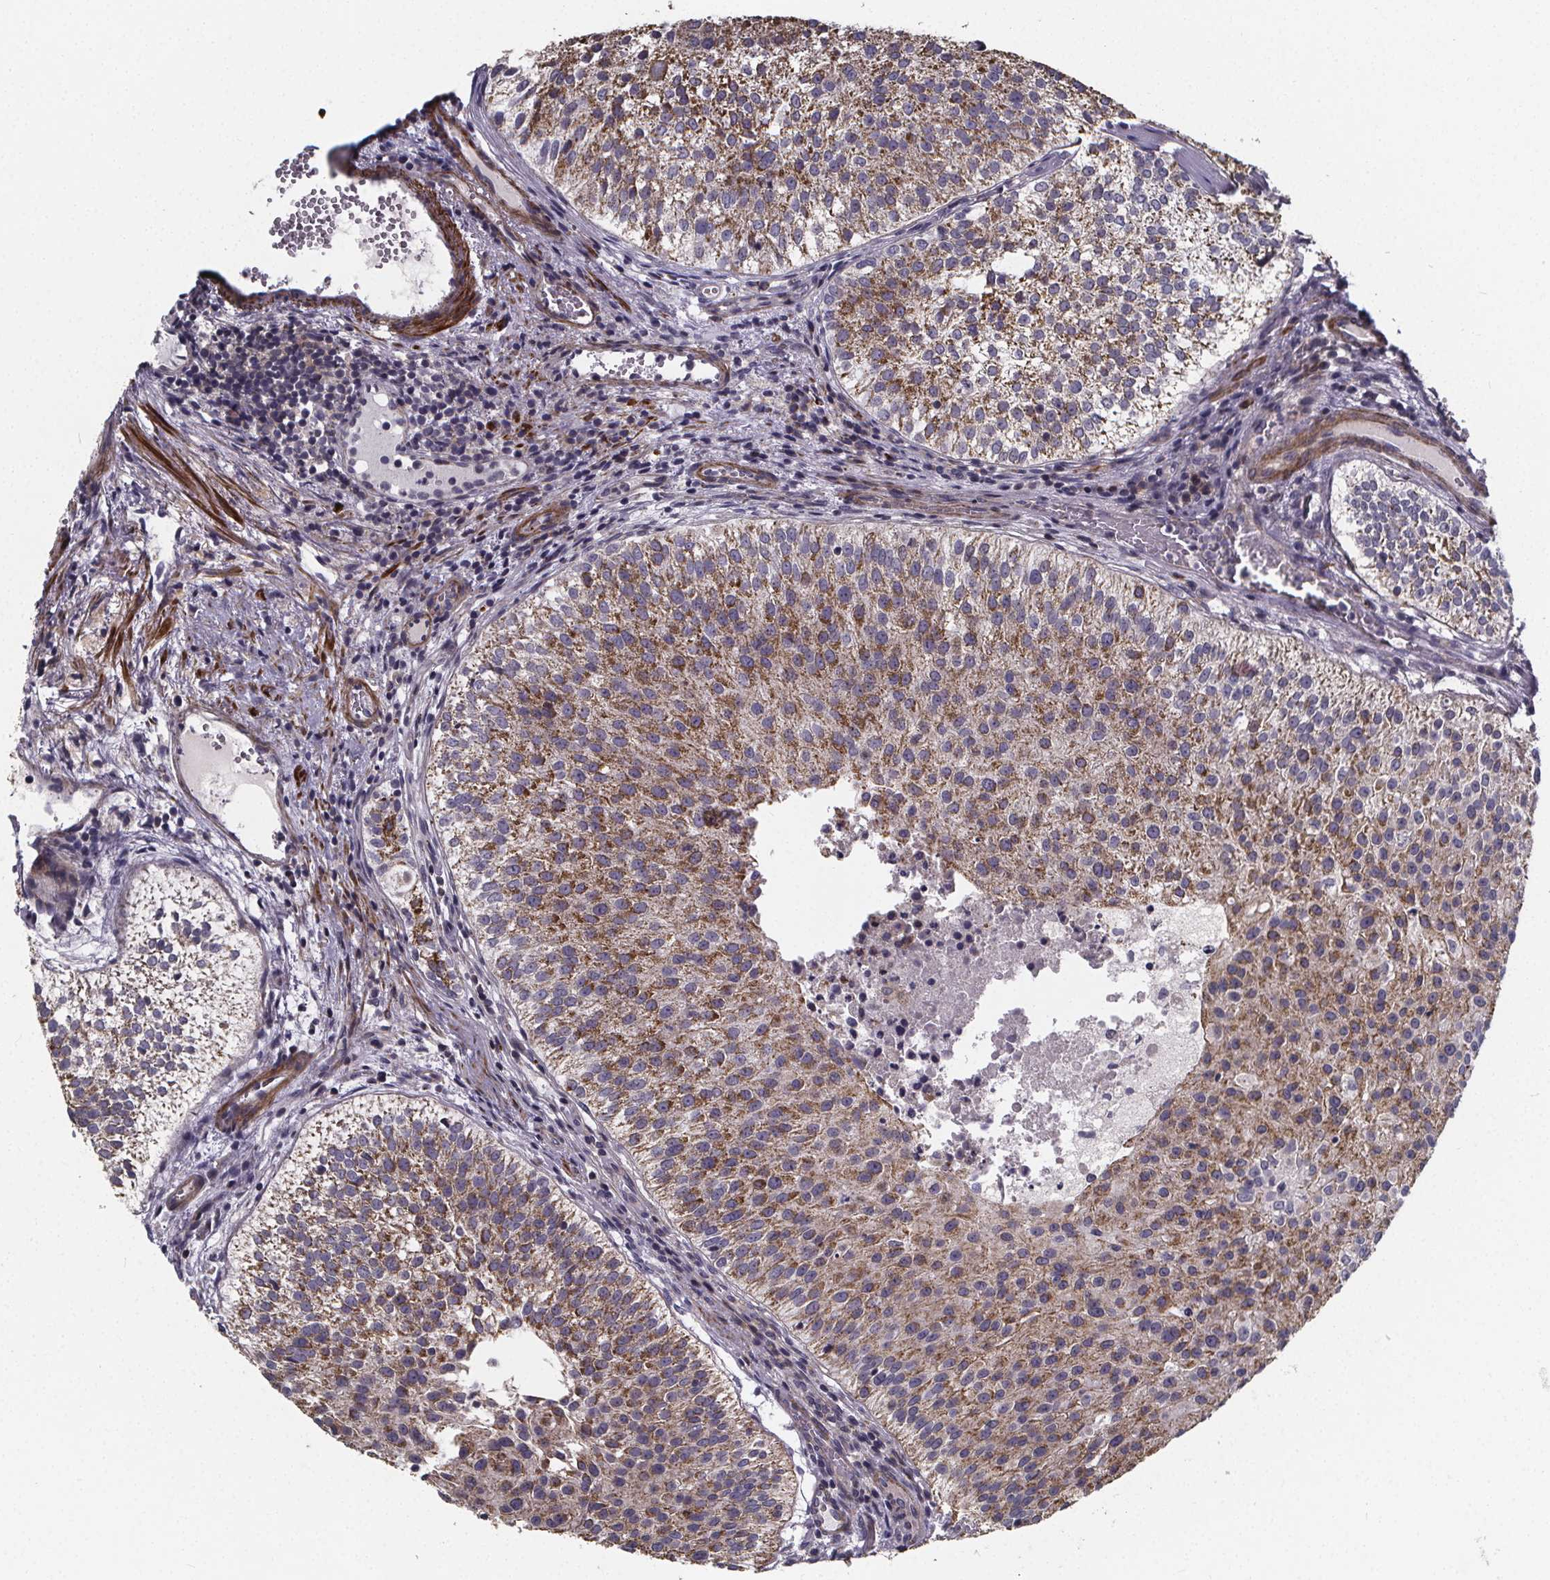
{"staining": {"intensity": "moderate", "quantity": ">75%", "location": "cytoplasmic/membranous"}, "tissue": "urothelial cancer", "cell_type": "Tumor cells", "image_type": "cancer", "snomed": [{"axis": "morphology", "description": "Urothelial carcinoma, Low grade"}, {"axis": "topography", "description": "Urinary bladder"}], "caption": "Immunohistochemical staining of human urothelial cancer displays medium levels of moderate cytoplasmic/membranous protein positivity in approximately >75% of tumor cells.", "gene": "FBXW2", "patient": {"sex": "female", "age": 87}}